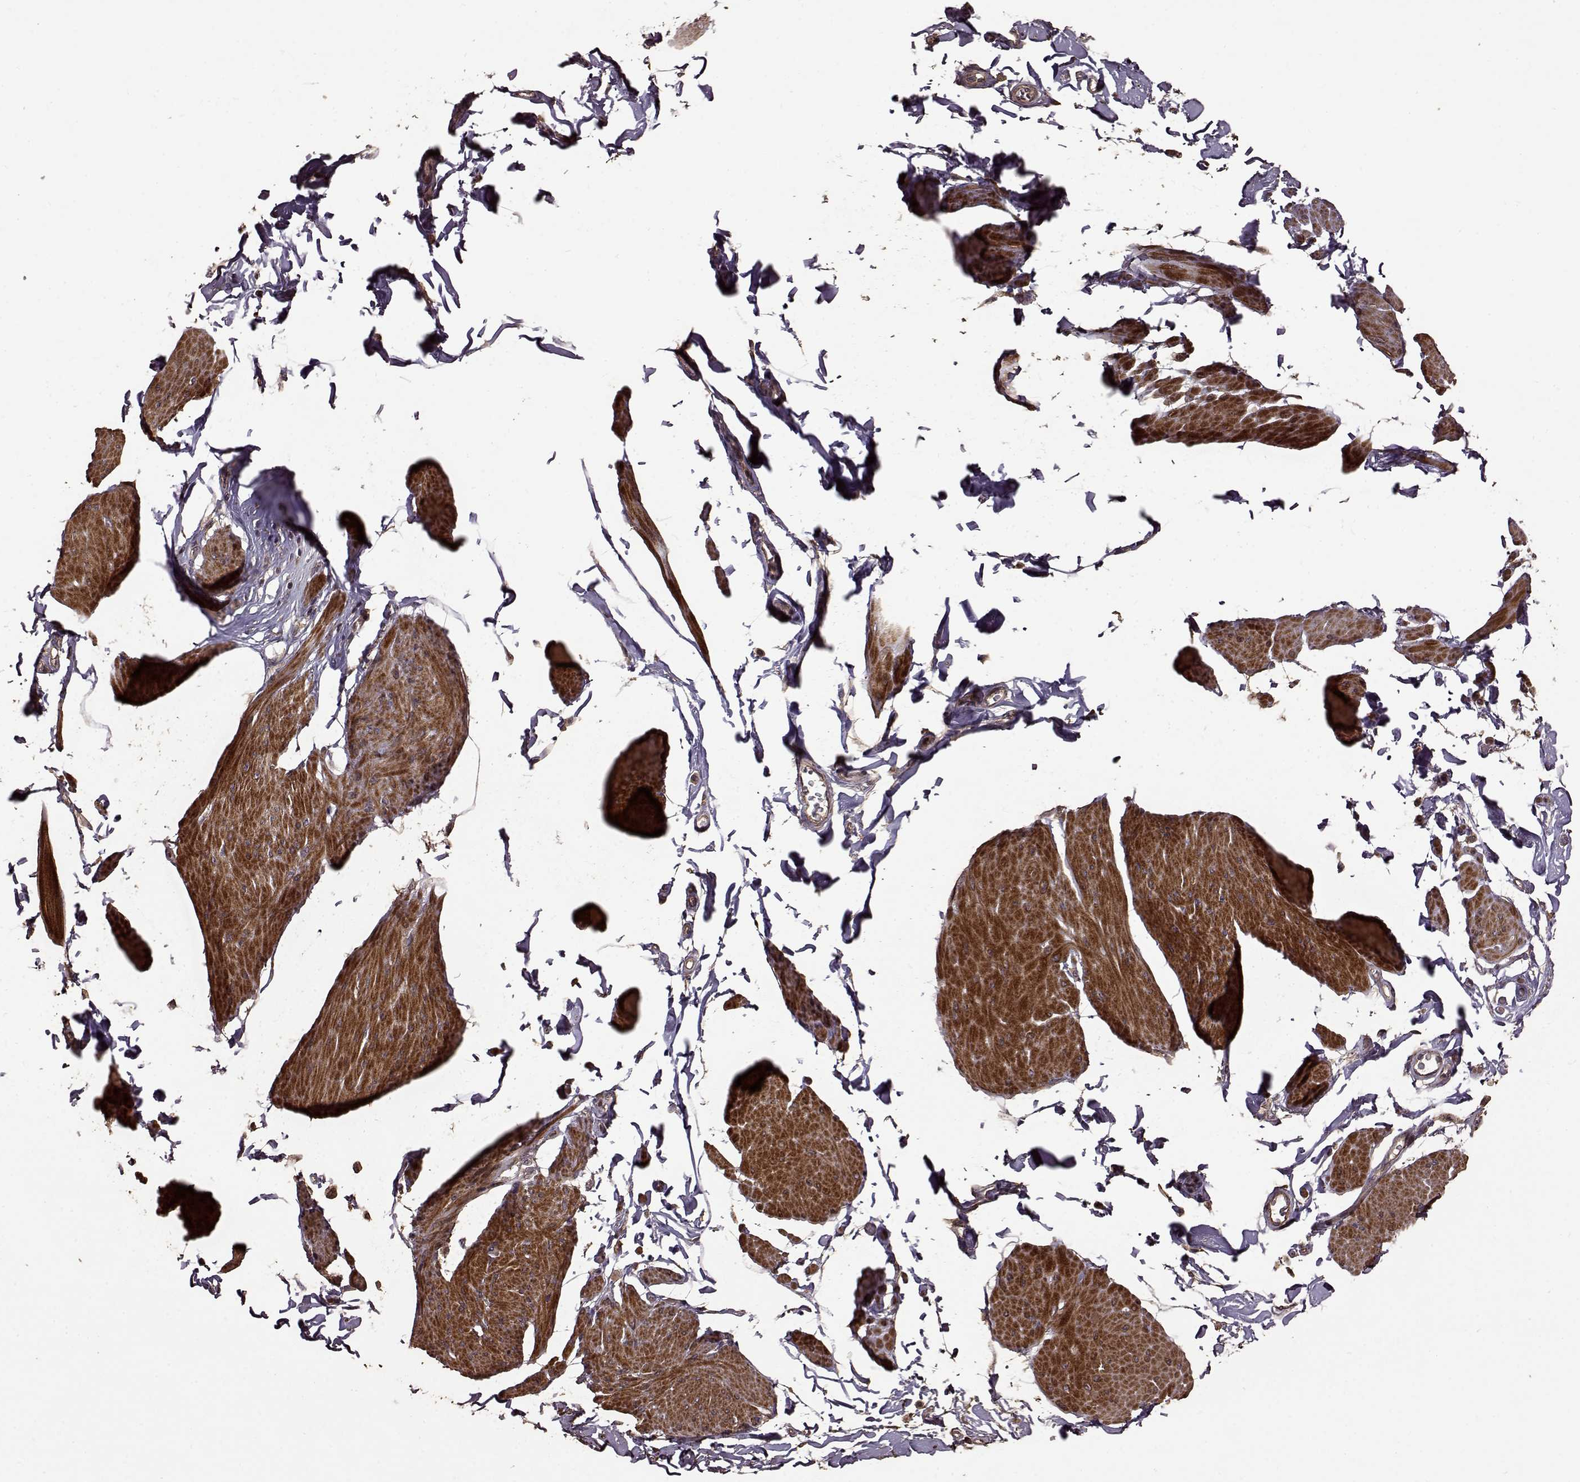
{"staining": {"intensity": "strong", "quantity": "25%-75%", "location": "cytoplasmic/membranous"}, "tissue": "smooth muscle", "cell_type": "Smooth muscle cells", "image_type": "normal", "snomed": [{"axis": "morphology", "description": "Normal tissue, NOS"}, {"axis": "topography", "description": "Adipose tissue"}, {"axis": "topography", "description": "Smooth muscle"}, {"axis": "topography", "description": "Peripheral nerve tissue"}], "caption": "A micrograph of smooth muscle stained for a protein displays strong cytoplasmic/membranous brown staining in smooth muscle cells. (Stains: DAB (3,3'-diaminobenzidine) in brown, nuclei in blue, Microscopy: brightfield microscopy at high magnification).", "gene": "FBXW11", "patient": {"sex": "male", "age": 83}}